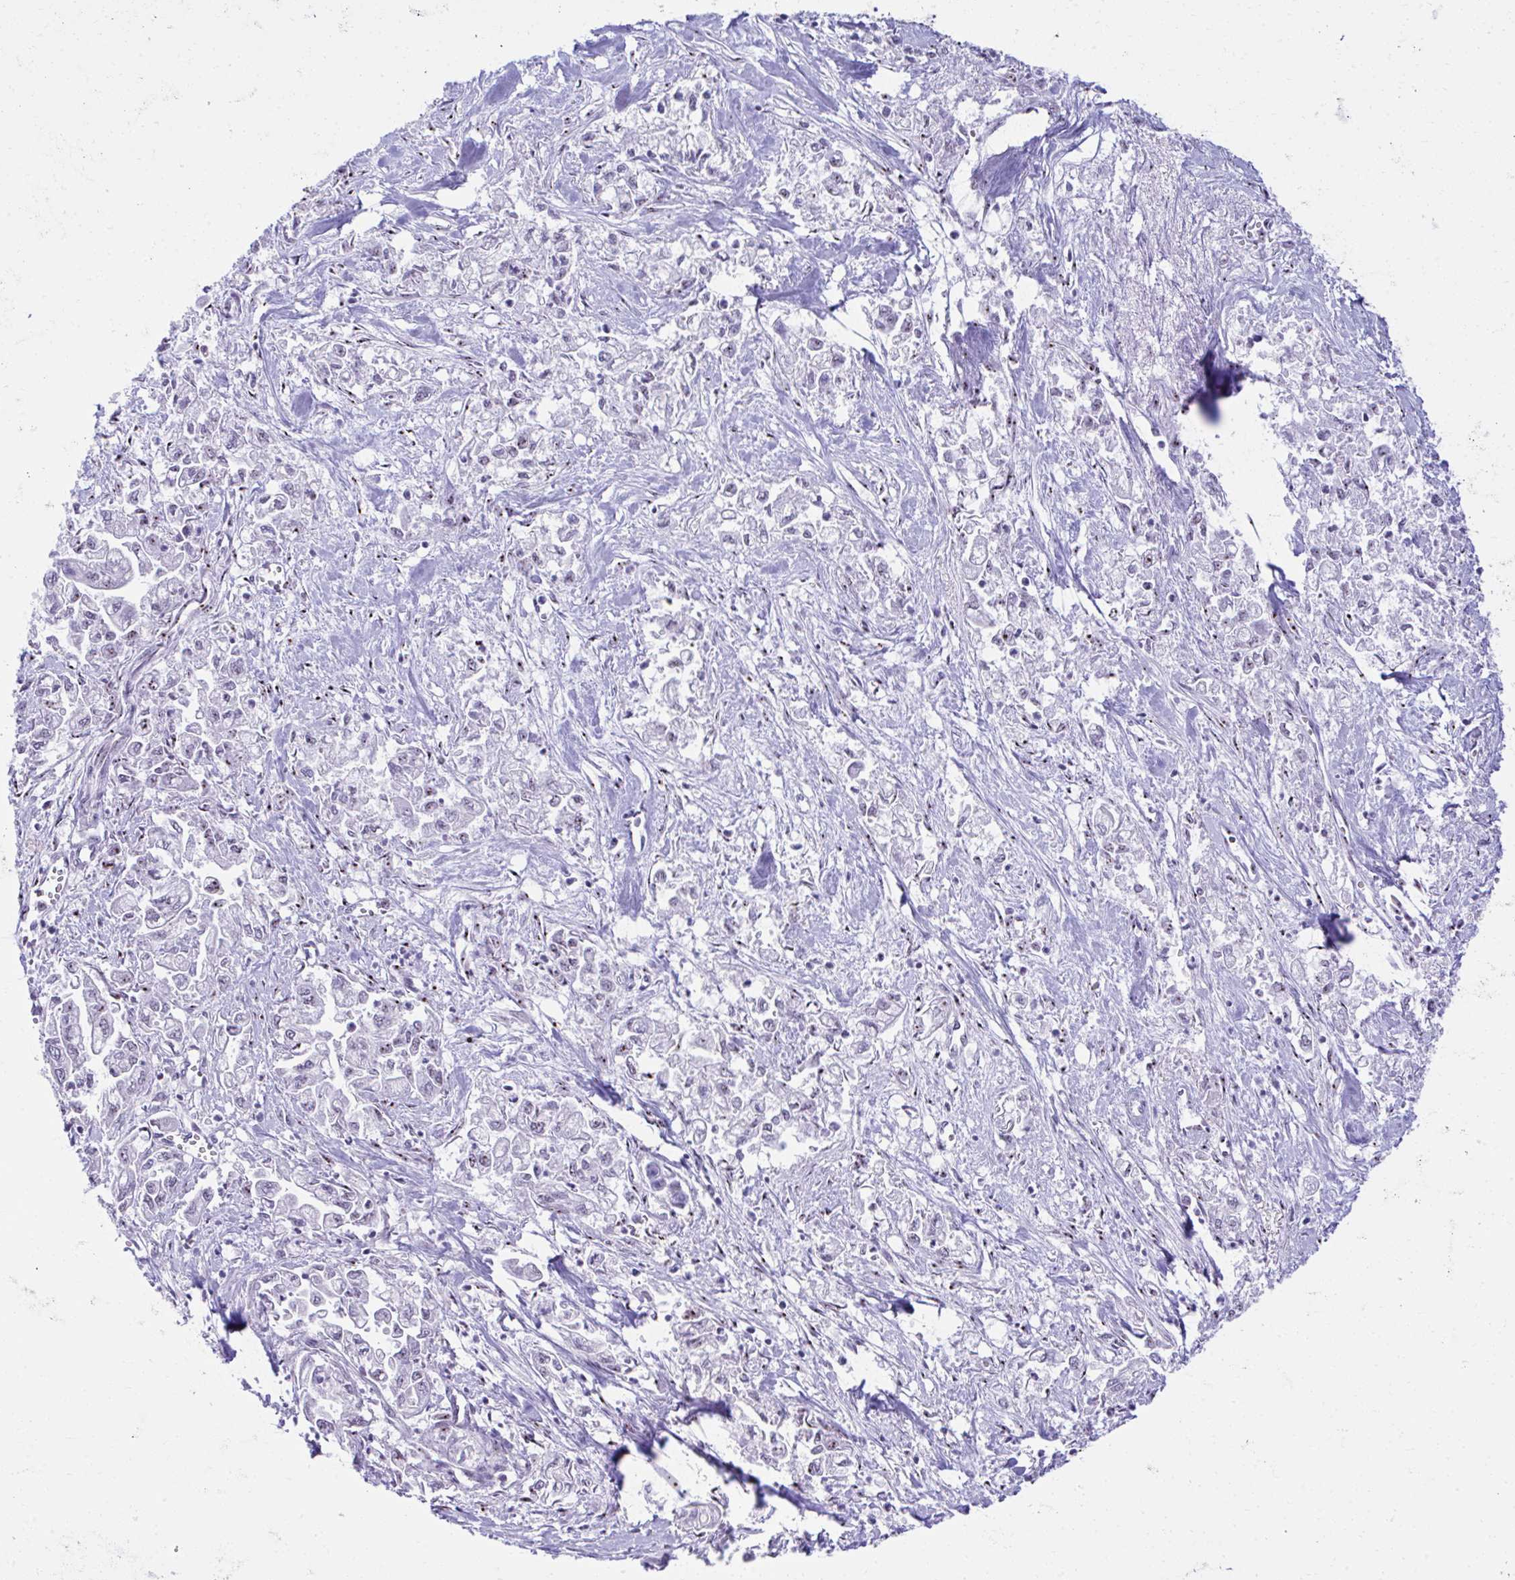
{"staining": {"intensity": "weak", "quantity": "<25%", "location": "nuclear"}, "tissue": "pancreatic cancer", "cell_type": "Tumor cells", "image_type": "cancer", "snomed": [{"axis": "morphology", "description": "Adenocarcinoma, NOS"}, {"axis": "topography", "description": "Pancreas"}], "caption": "Human adenocarcinoma (pancreatic) stained for a protein using immunohistochemistry displays no staining in tumor cells.", "gene": "CEP72", "patient": {"sex": "male", "age": 72}}